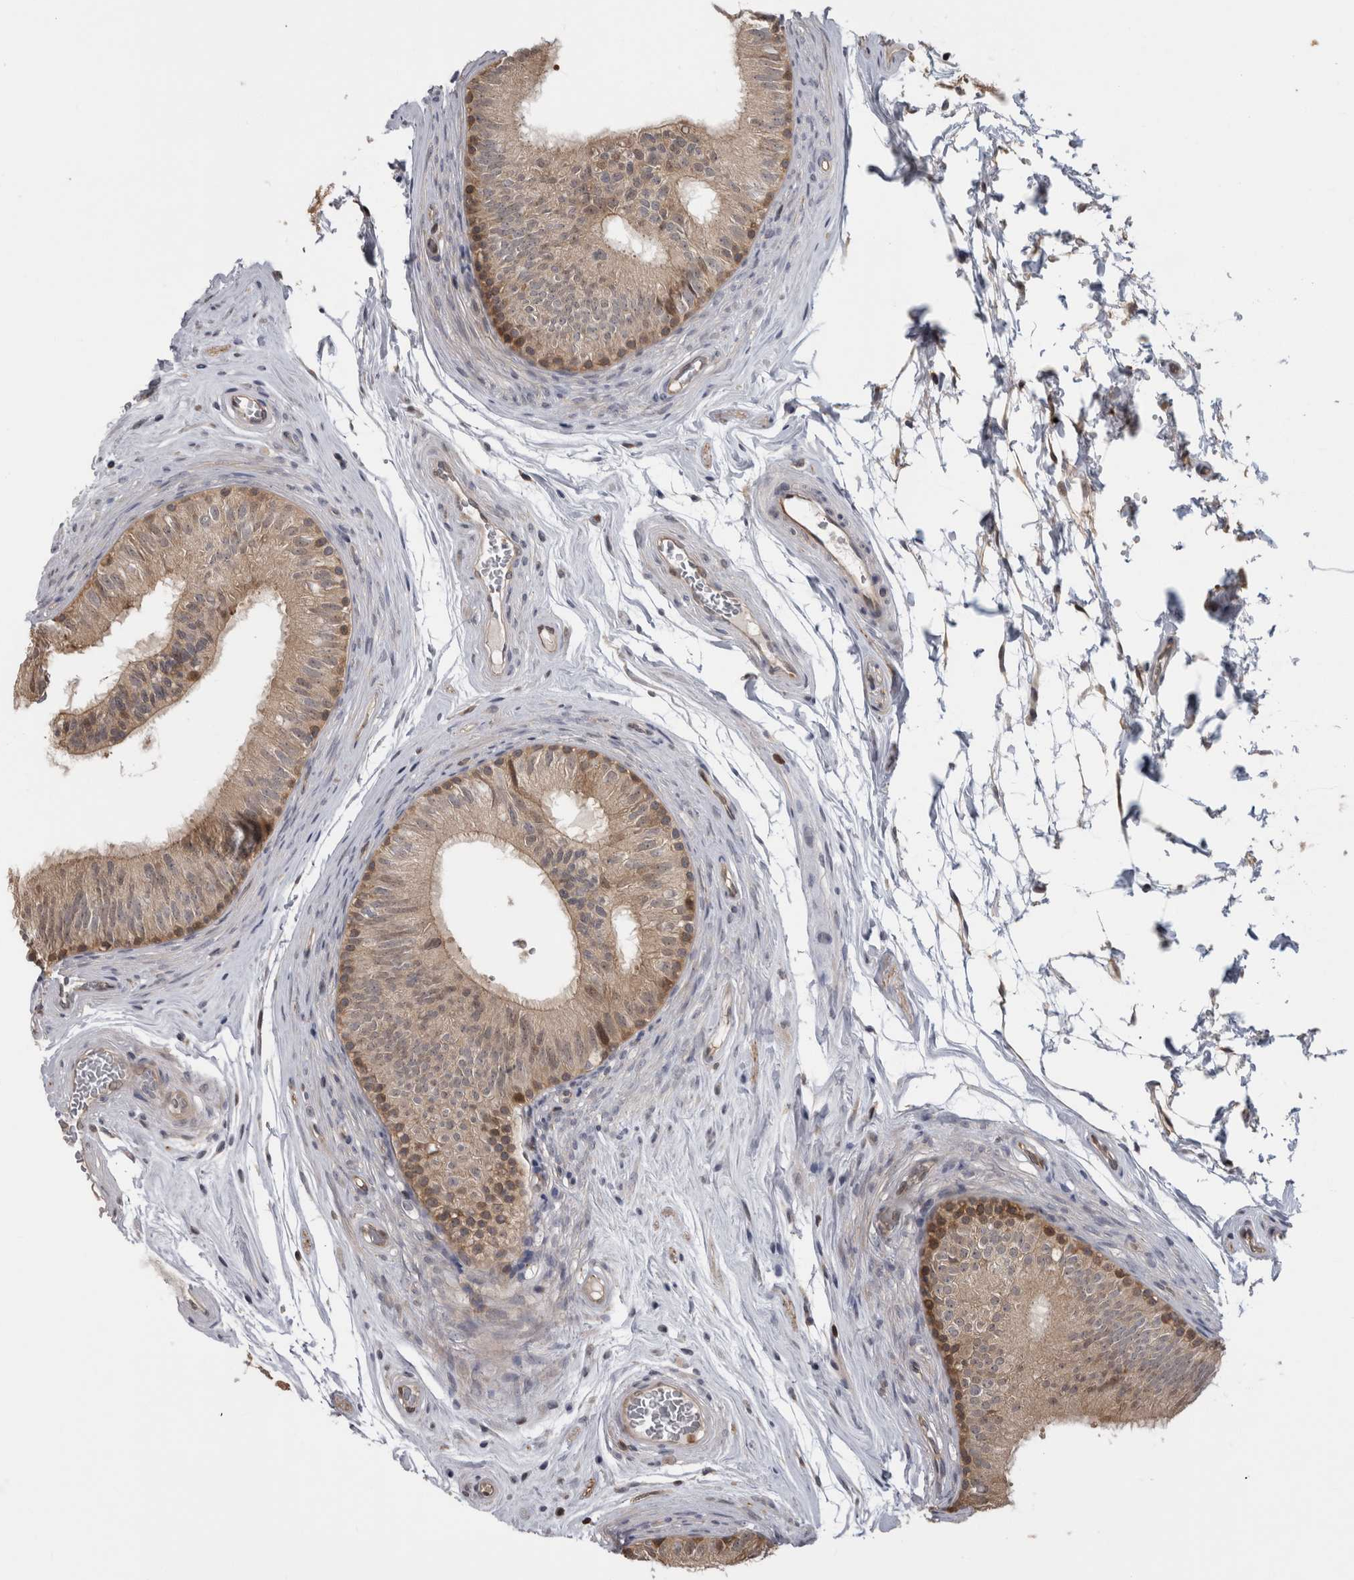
{"staining": {"intensity": "weak", "quantity": "25%-75%", "location": "cytoplasmic/membranous"}, "tissue": "epididymis", "cell_type": "Glandular cells", "image_type": "normal", "snomed": [{"axis": "morphology", "description": "Normal tissue, NOS"}, {"axis": "topography", "description": "Epididymis"}], "caption": "Protein staining displays weak cytoplasmic/membranous staining in approximately 25%-75% of glandular cells in benign epididymis. Nuclei are stained in blue.", "gene": "USH1G", "patient": {"sex": "male", "age": 36}}